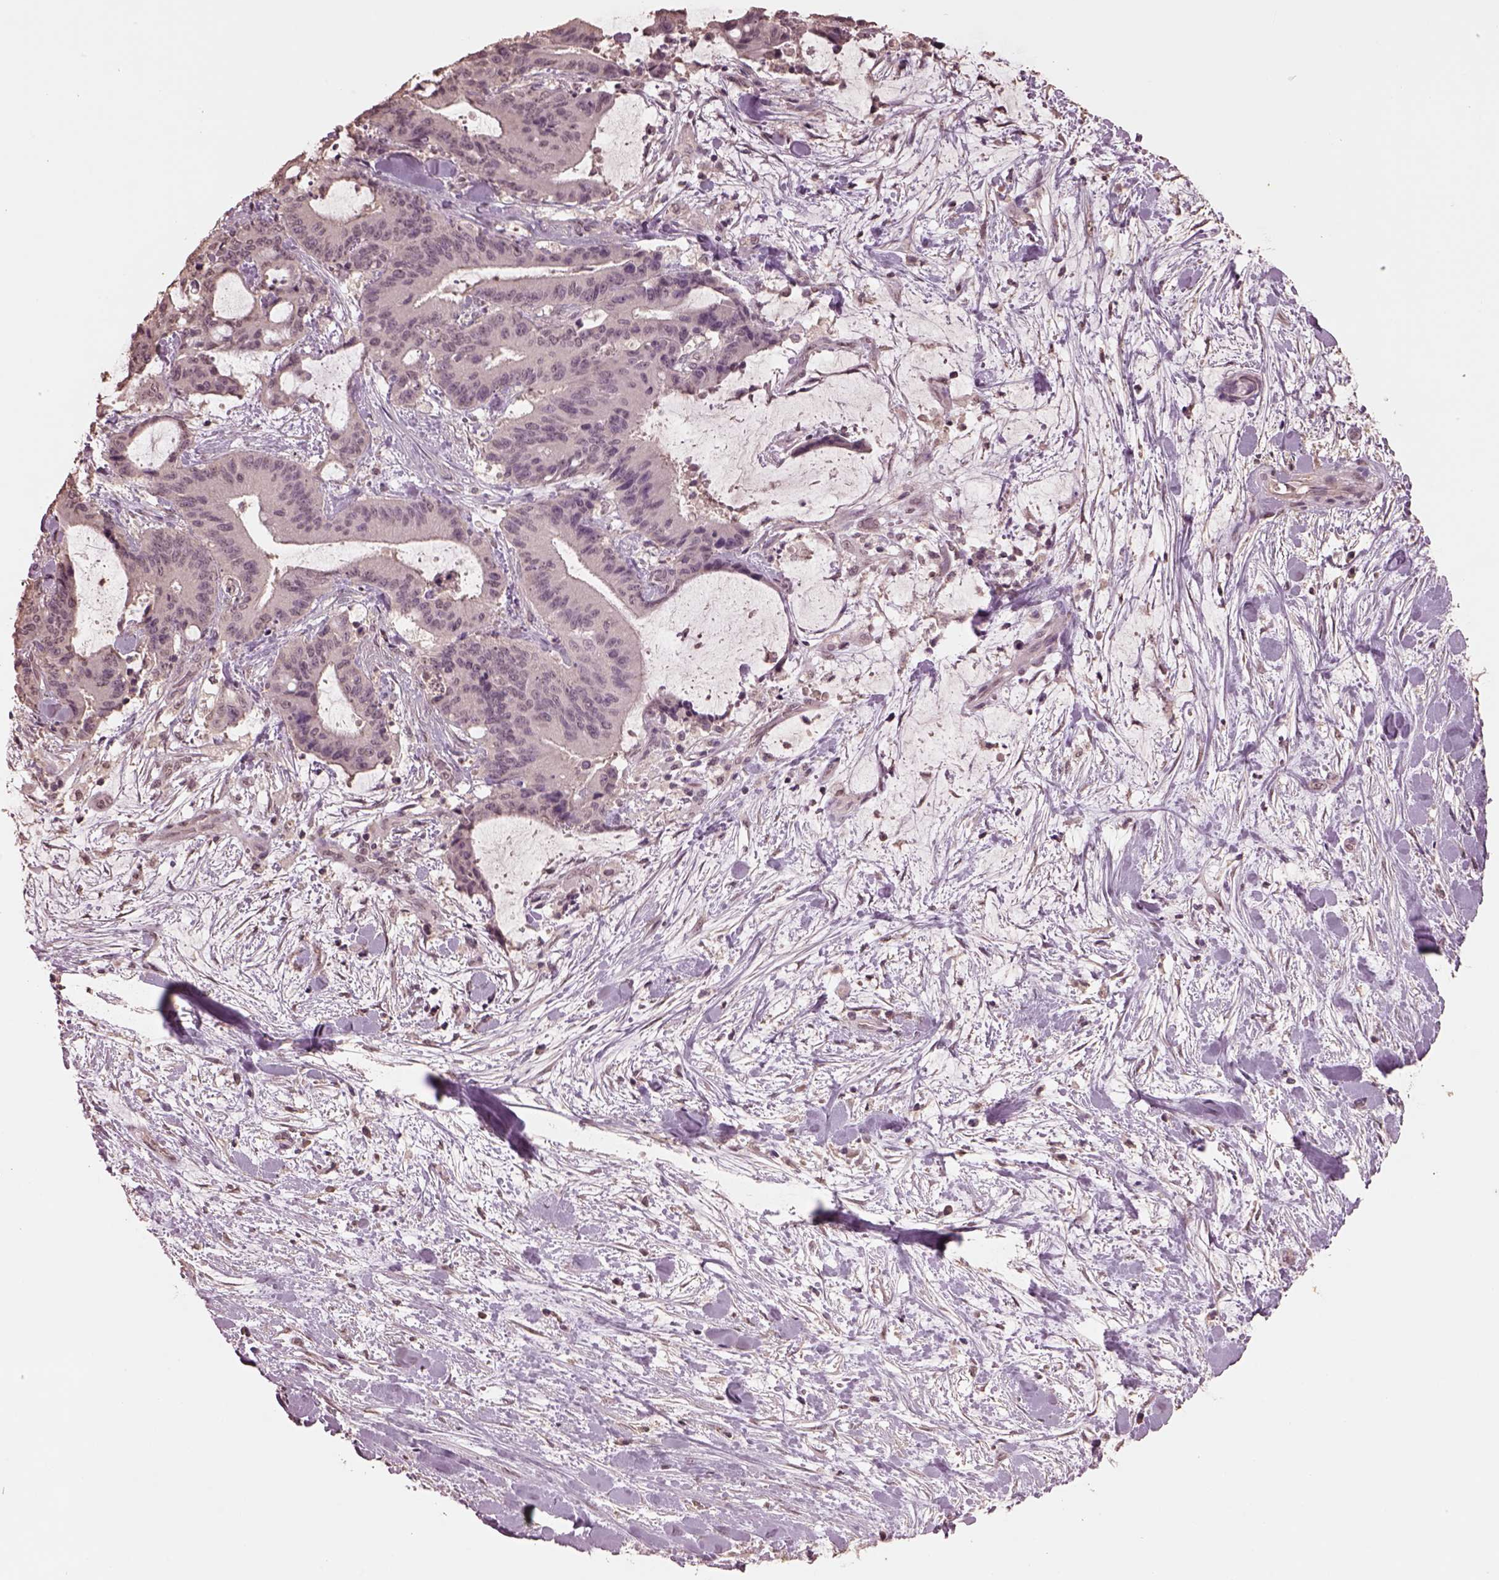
{"staining": {"intensity": "negative", "quantity": "none", "location": "none"}, "tissue": "liver cancer", "cell_type": "Tumor cells", "image_type": "cancer", "snomed": [{"axis": "morphology", "description": "Cholangiocarcinoma"}, {"axis": "topography", "description": "Liver"}], "caption": "An image of human liver cancer (cholangiocarcinoma) is negative for staining in tumor cells. Nuclei are stained in blue.", "gene": "CPT1C", "patient": {"sex": "female", "age": 73}}